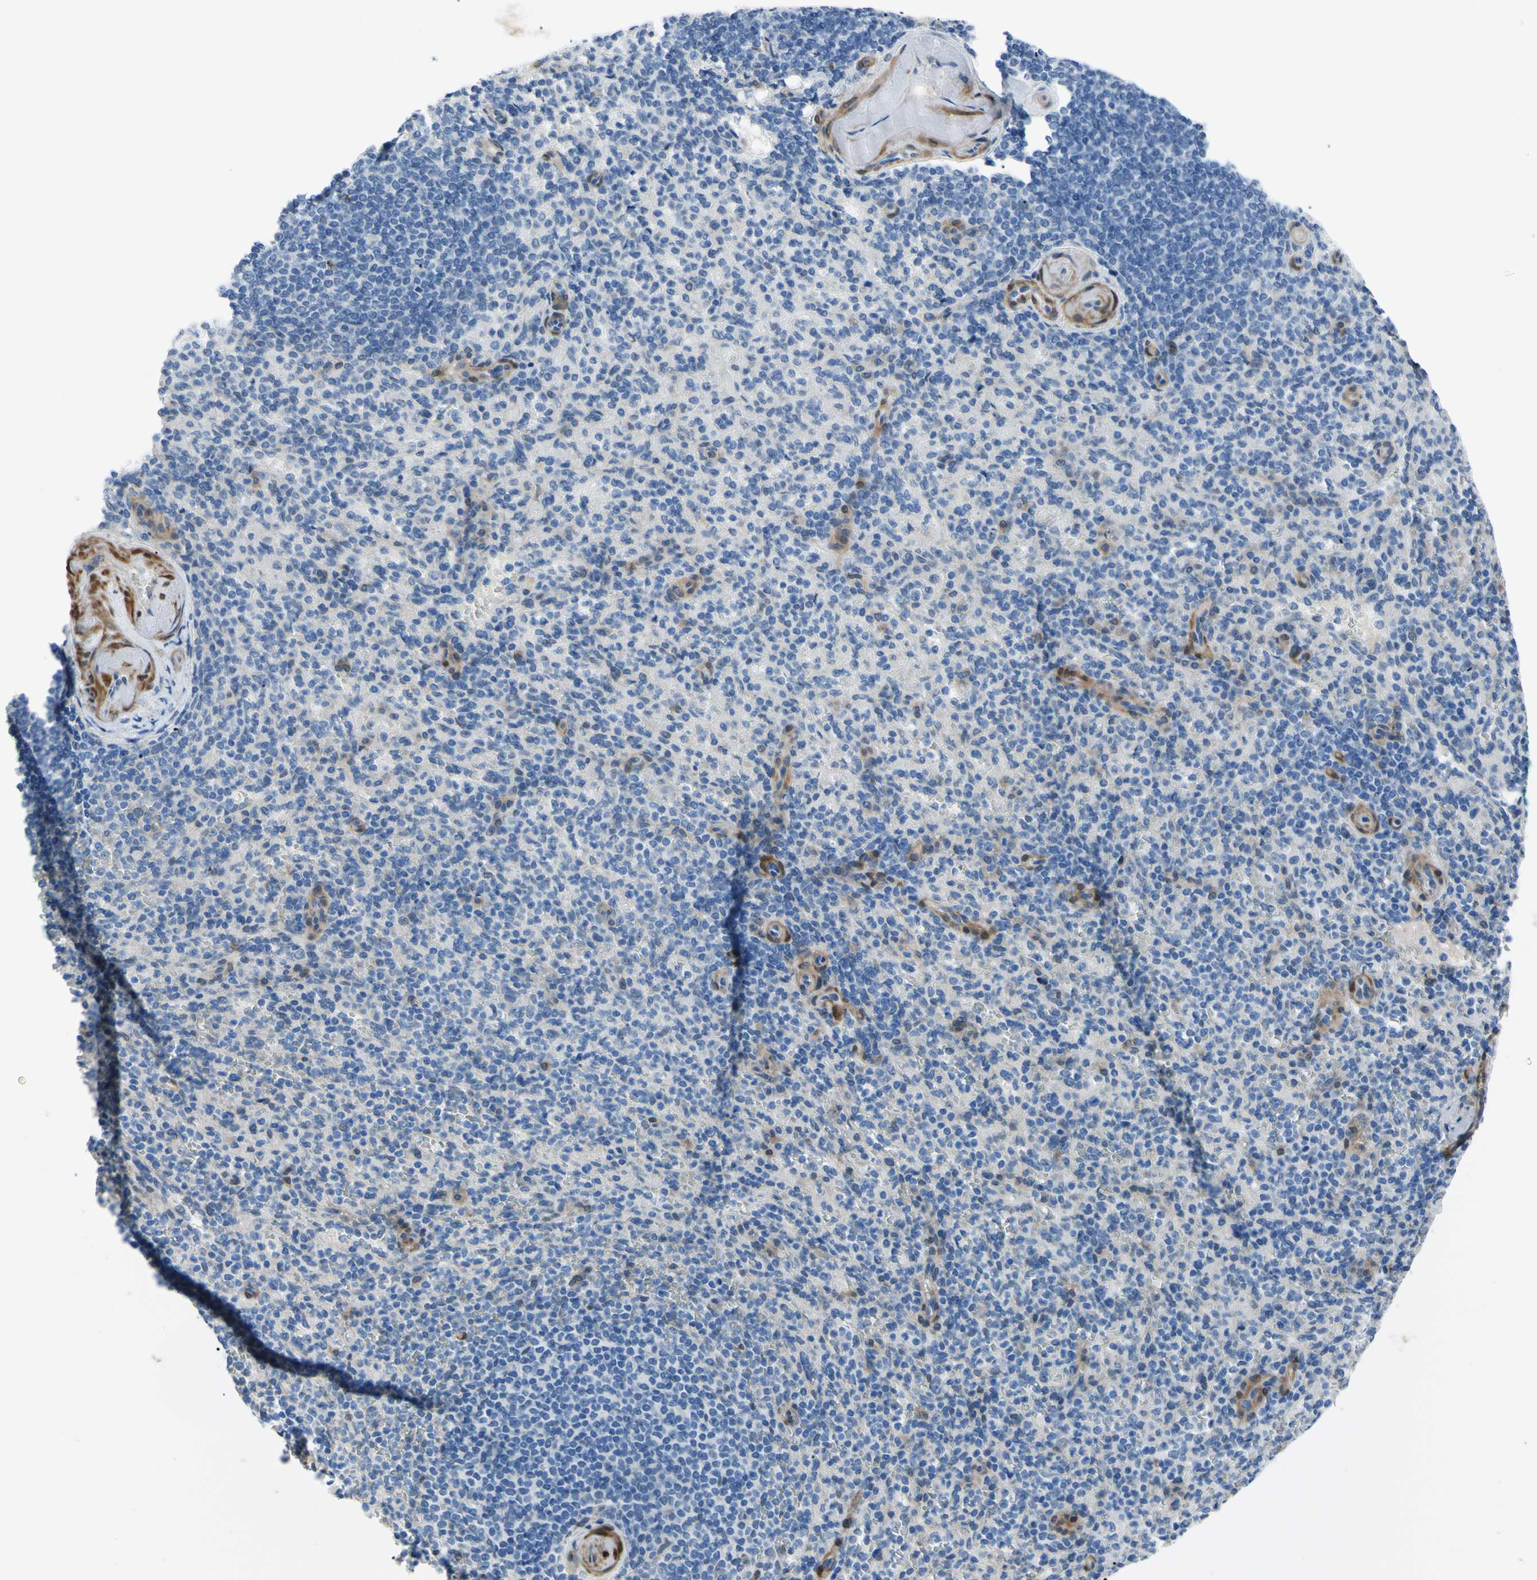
{"staining": {"intensity": "weak", "quantity": "<25%", "location": "cytoplasmic/membranous"}, "tissue": "spleen", "cell_type": "Cells in red pulp", "image_type": "normal", "snomed": [{"axis": "morphology", "description": "Normal tissue, NOS"}, {"axis": "topography", "description": "Spleen"}], "caption": "This is an immunohistochemistry (IHC) photomicrograph of benign human spleen. There is no staining in cells in red pulp.", "gene": "NOL3", "patient": {"sex": "female", "age": 74}}